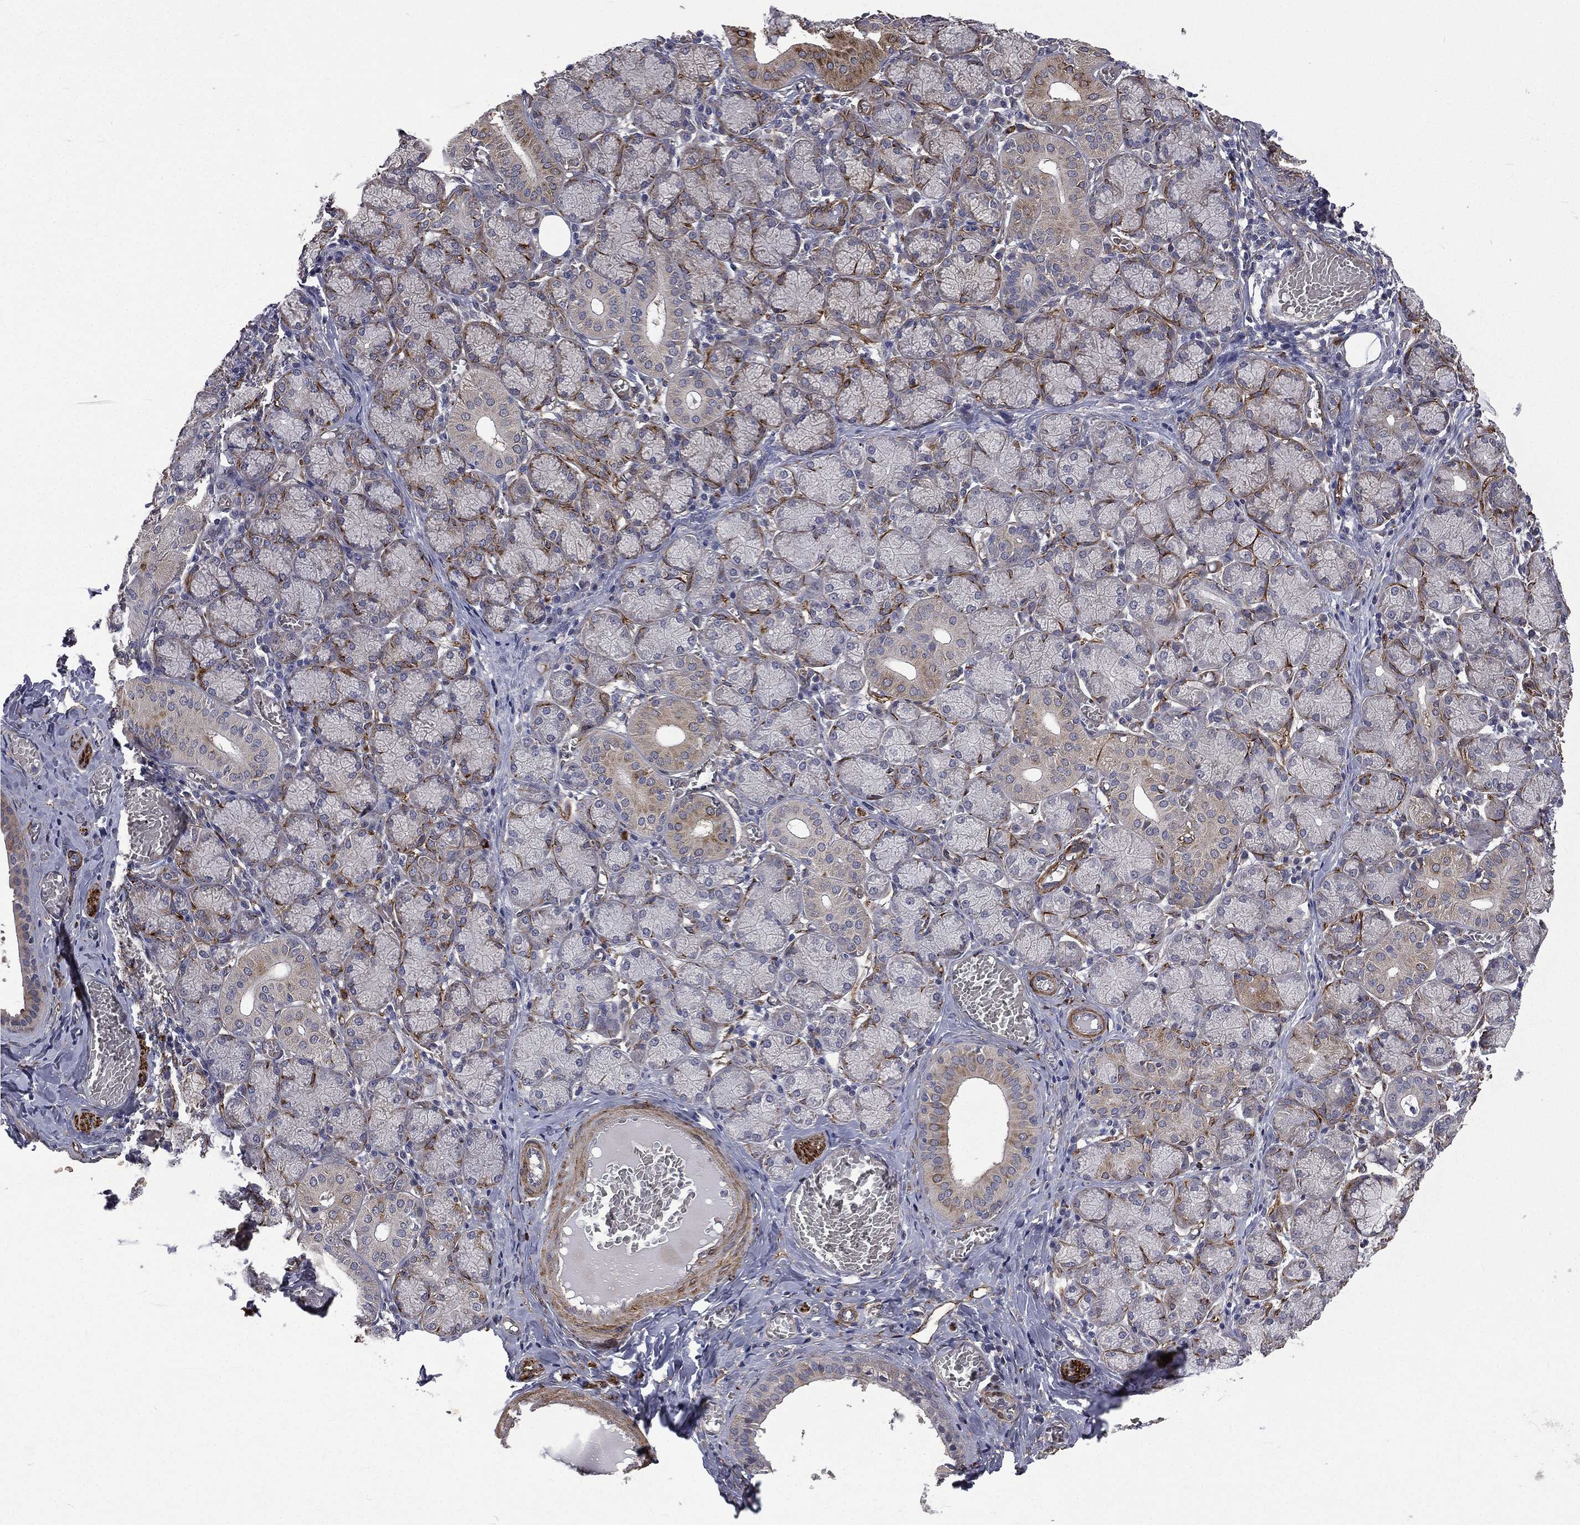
{"staining": {"intensity": "moderate", "quantity": "<25%", "location": "cytoplasmic/membranous"}, "tissue": "salivary gland", "cell_type": "Glandular cells", "image_type": "normal", "snomed": [{"axis": "morphology", "description": "Normal tissue, NOS"}, {"axis": "topography", "description": "Salivary gland"}, {"axis": "topography", "description": "Peripheral nerve tissue"}], "caption": "High-power microscopy captured an immunohistochemistry micrograph of unremarkable salivary gland, revealing moderate cytoplasmic/membranous positivity in about <25% of glandular cells. (DAB = brown stain, brightfield microscopy at high magnification).", "gene": "PPFIBP1", "patient": {"sex": "female", "age": 24}}